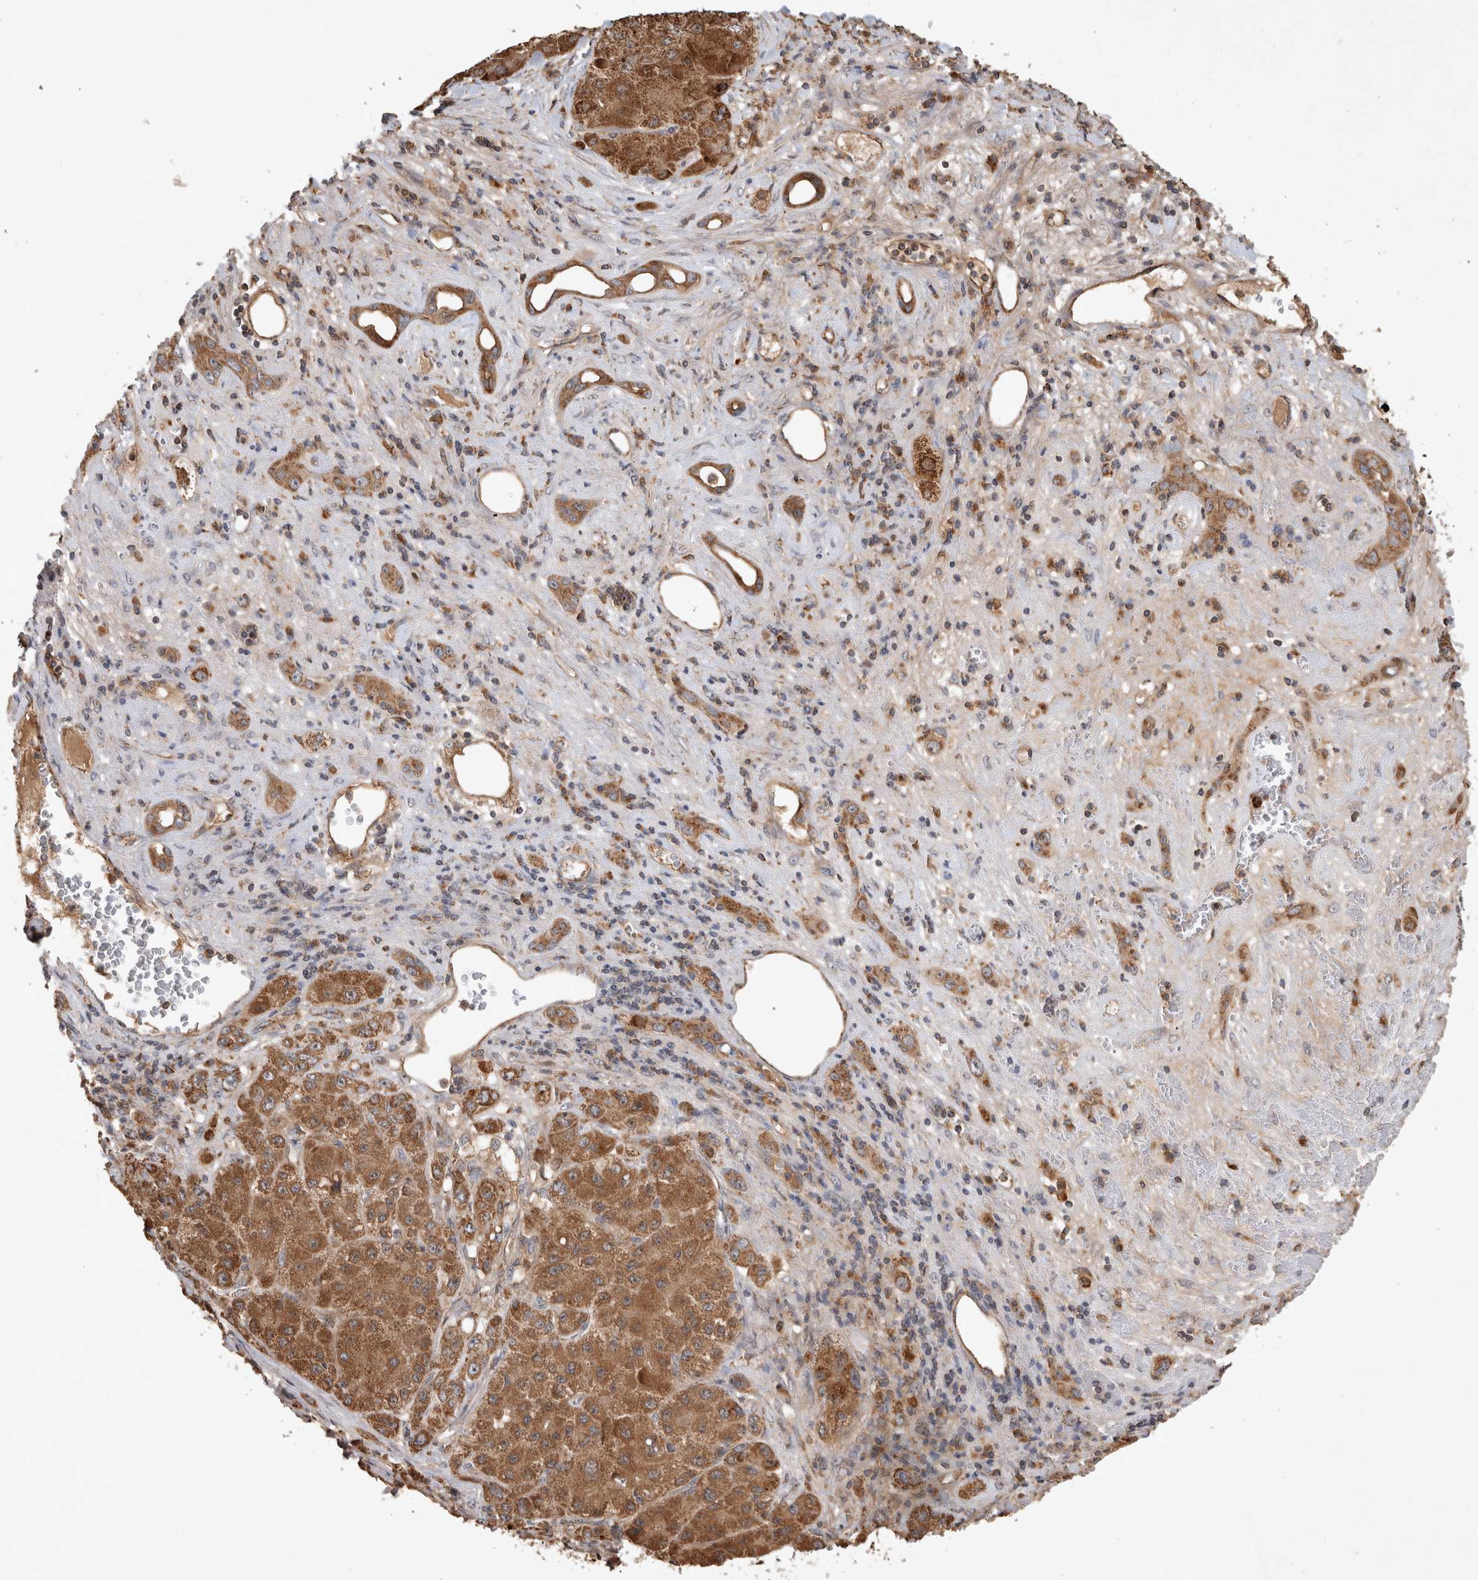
{"staining": {"intensity": "moderate", "quantity": ">75%", "location": "cytoplasmic/membranous"}, "tissue": "liver cancer", "cell_type": "Tumor cells", "image_type": "cancer", "snomed": [{"axis": "morphology", "description": "Carcinoma, Hepatocellular, NOS"}, {"axis": "topography", "description": "Liver"}], "caption": "The image shows immunohistochemical staining of liver hepatocellular carcinoma. There is moderate cytoplasmic/membranous positivity is present in approximately >75% of tumor cells. (brown staining indicates protein expression, while blue staining denotes nuclei).", "gene": "SERAC1", "patient": {"sex": "female", "age": 73}}